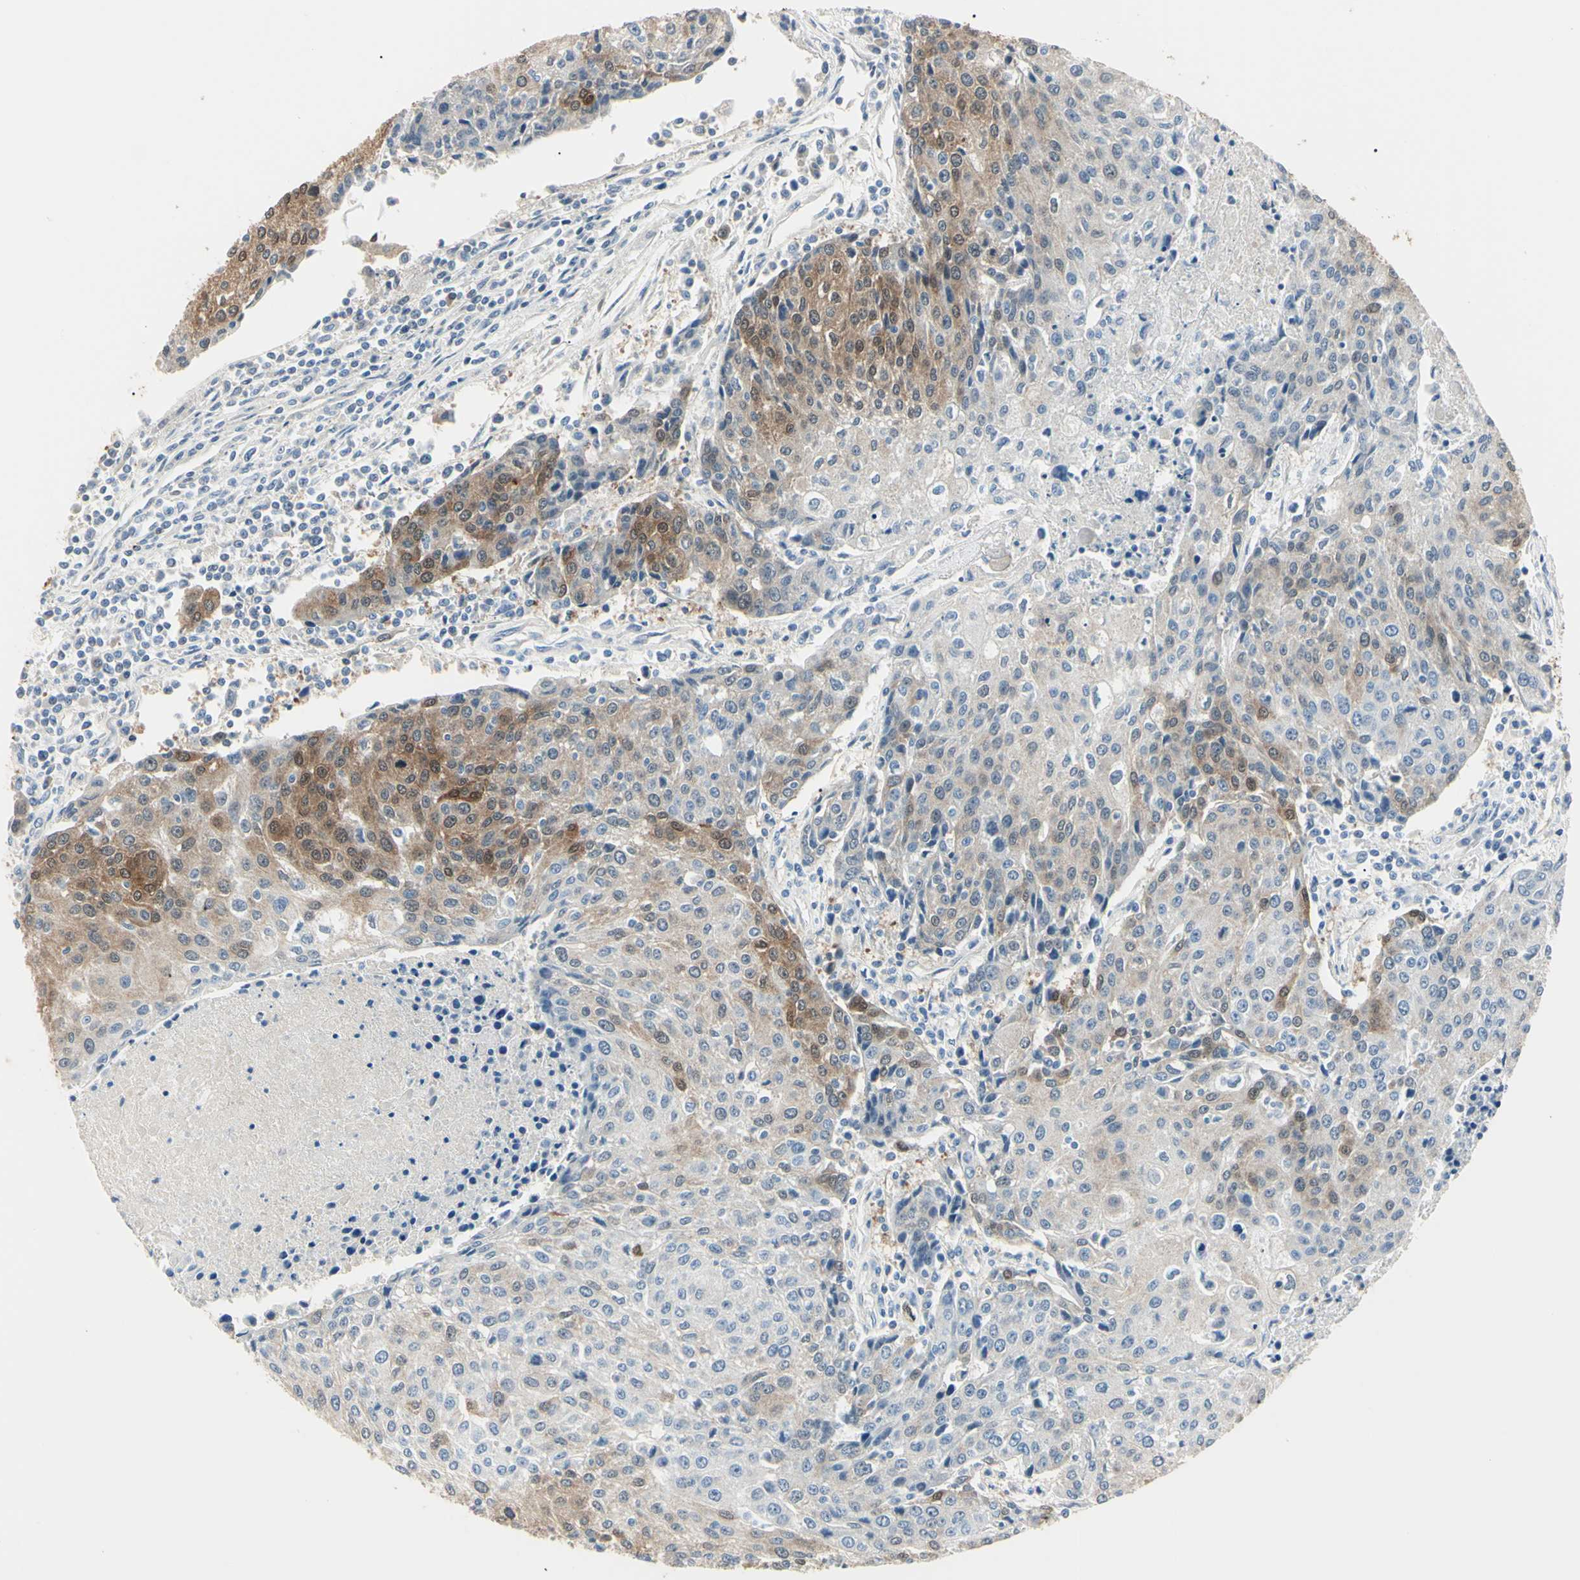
{"staining": {"intensity": "moderate", "quantity": "<25%", "location": "cytoplasmic/membranous,nuclear"}, "tissue": "urothelial cancer", "cell_type": "Tumor cells", "image_type": "cancer", "snomed": [{"axis": "morphology", "description": "Urothelial carcinoma, High grade"}, {"axis": "topography", "description": "Urinary bladder"}], "caption": "Urothelial cancer stained for a protein reveals moderate cytoplasmic/membranous and nuclear positivity in tumor cells.", "gene": "AKR1C3", "patient": {"sex": "female", "age": 85}}